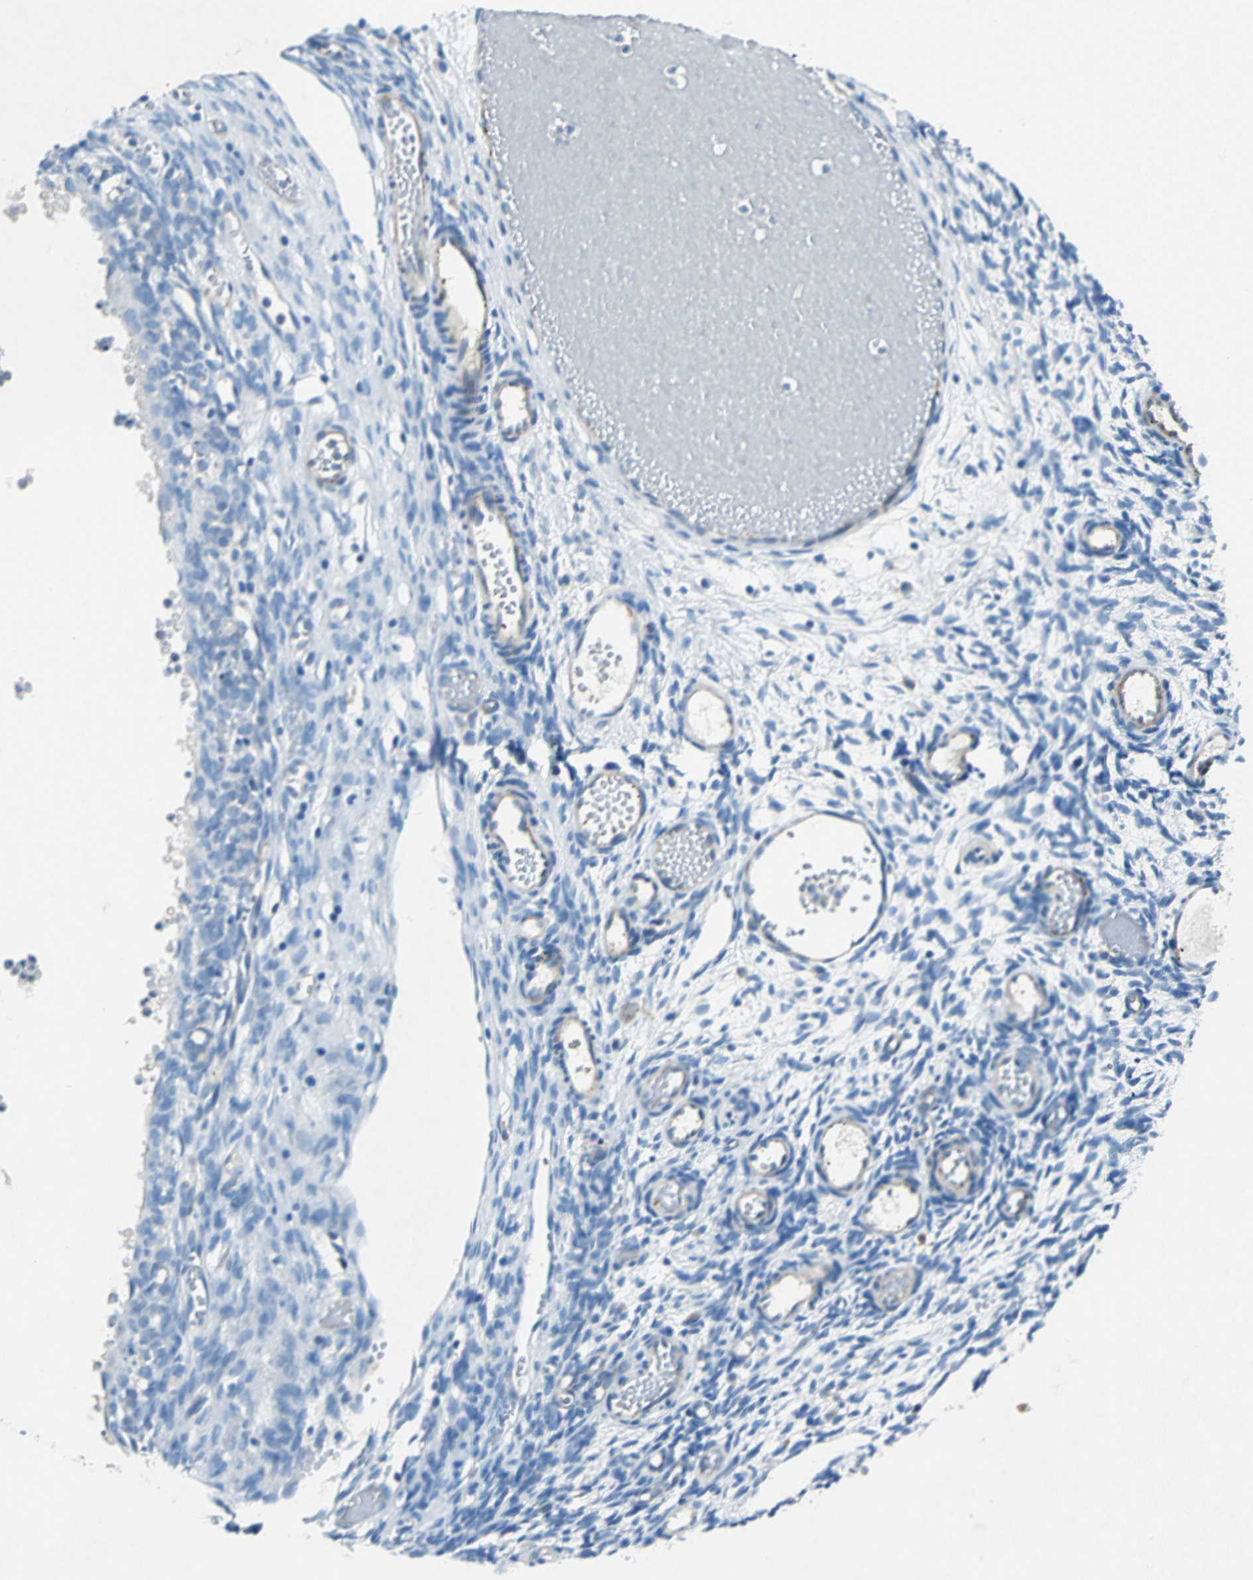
{"staining": {"intensity": "negative", "quantity": "none", "location": "none"}, "tissue": "ovary", "cell_type": "Ovarian stroma cells", "image_type": "normal", "snomed": [{"axis": "morphology", "description": "Normal tissue, NOS"}, {"axis": "topography", "description": "Ovary"}], "caption": "Immunohistochemistry micrograph of normal ovary: human ovary stained with DAB (3,3'-diaminobenzidine) demonstrates no significant protein staining in ovarian stroma cells.", "gene": "RPS13", "patient": {"sex": "female", "age": 35}}